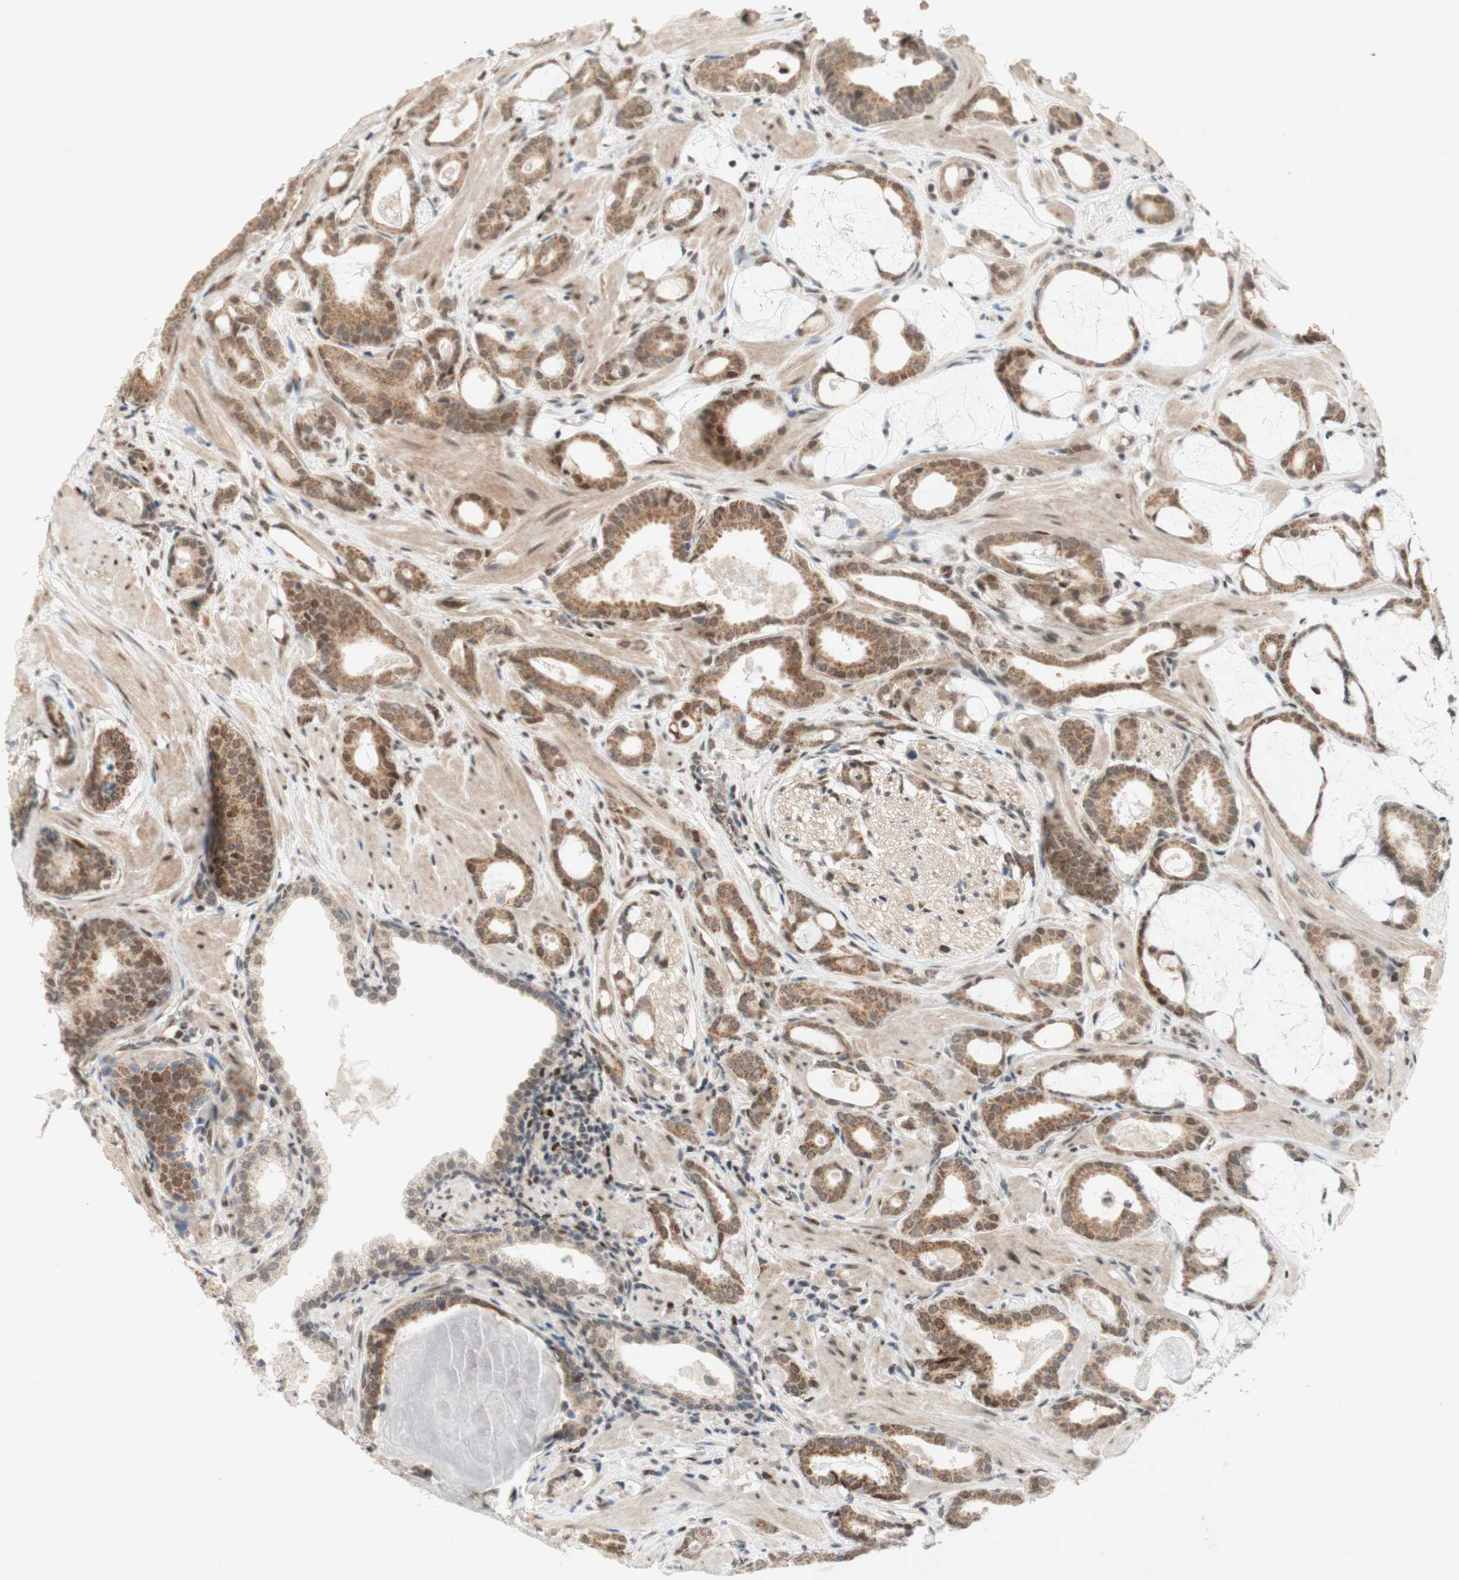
{"staining": {"intensity": "moderate", "quantity": ">75%", "location": "cytoplasmic/membranous"}, "tissue": "prostate cancer", "cell_type": "Tumor cells", "image_type": "cancer", "snomed": [{"axis": "morphology", "description": "Adenocarcinoma, Low grade"}, {"axis": "topography", "description": "Prostate"}], "caption": "This is a photomicrograph of IHC staining of prostate cancer, which shows moderate expression in the cytoplasmic/membranous of tumor cells.", "gene": "DNMT3A", "patient": {"sex": "male", "age": 53}}